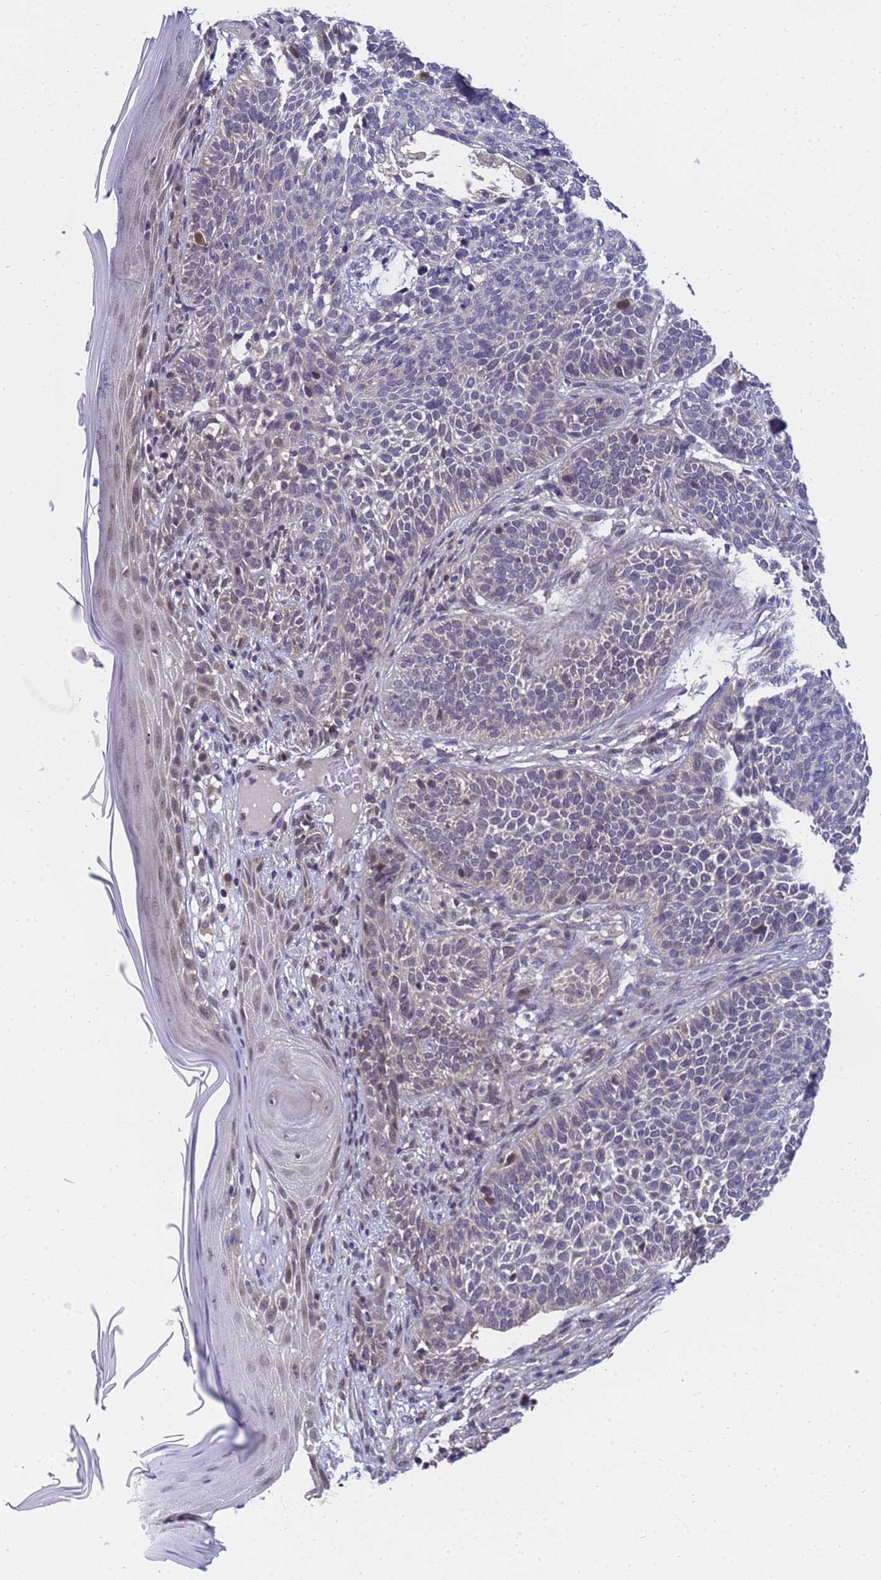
{"staining": {"intensity": "negative", "quantity": "none", "location": "none"}, "tissue": "skin cancer", "cell_type": "Tumor cells", "image_type": "cancer", "snomed": [{"axis": "morphology", "description": "Basal cell carcinoma"}, {"axis": "topography", "description": "Skin"}], "caption": "The immunohistochemistry micrograph has no significant expression in tumor cells of skin cancer (basal cell carcinoma) tissue.", "gene": "ANAPC13", "patient": {"sex": "male", "age": 85}}